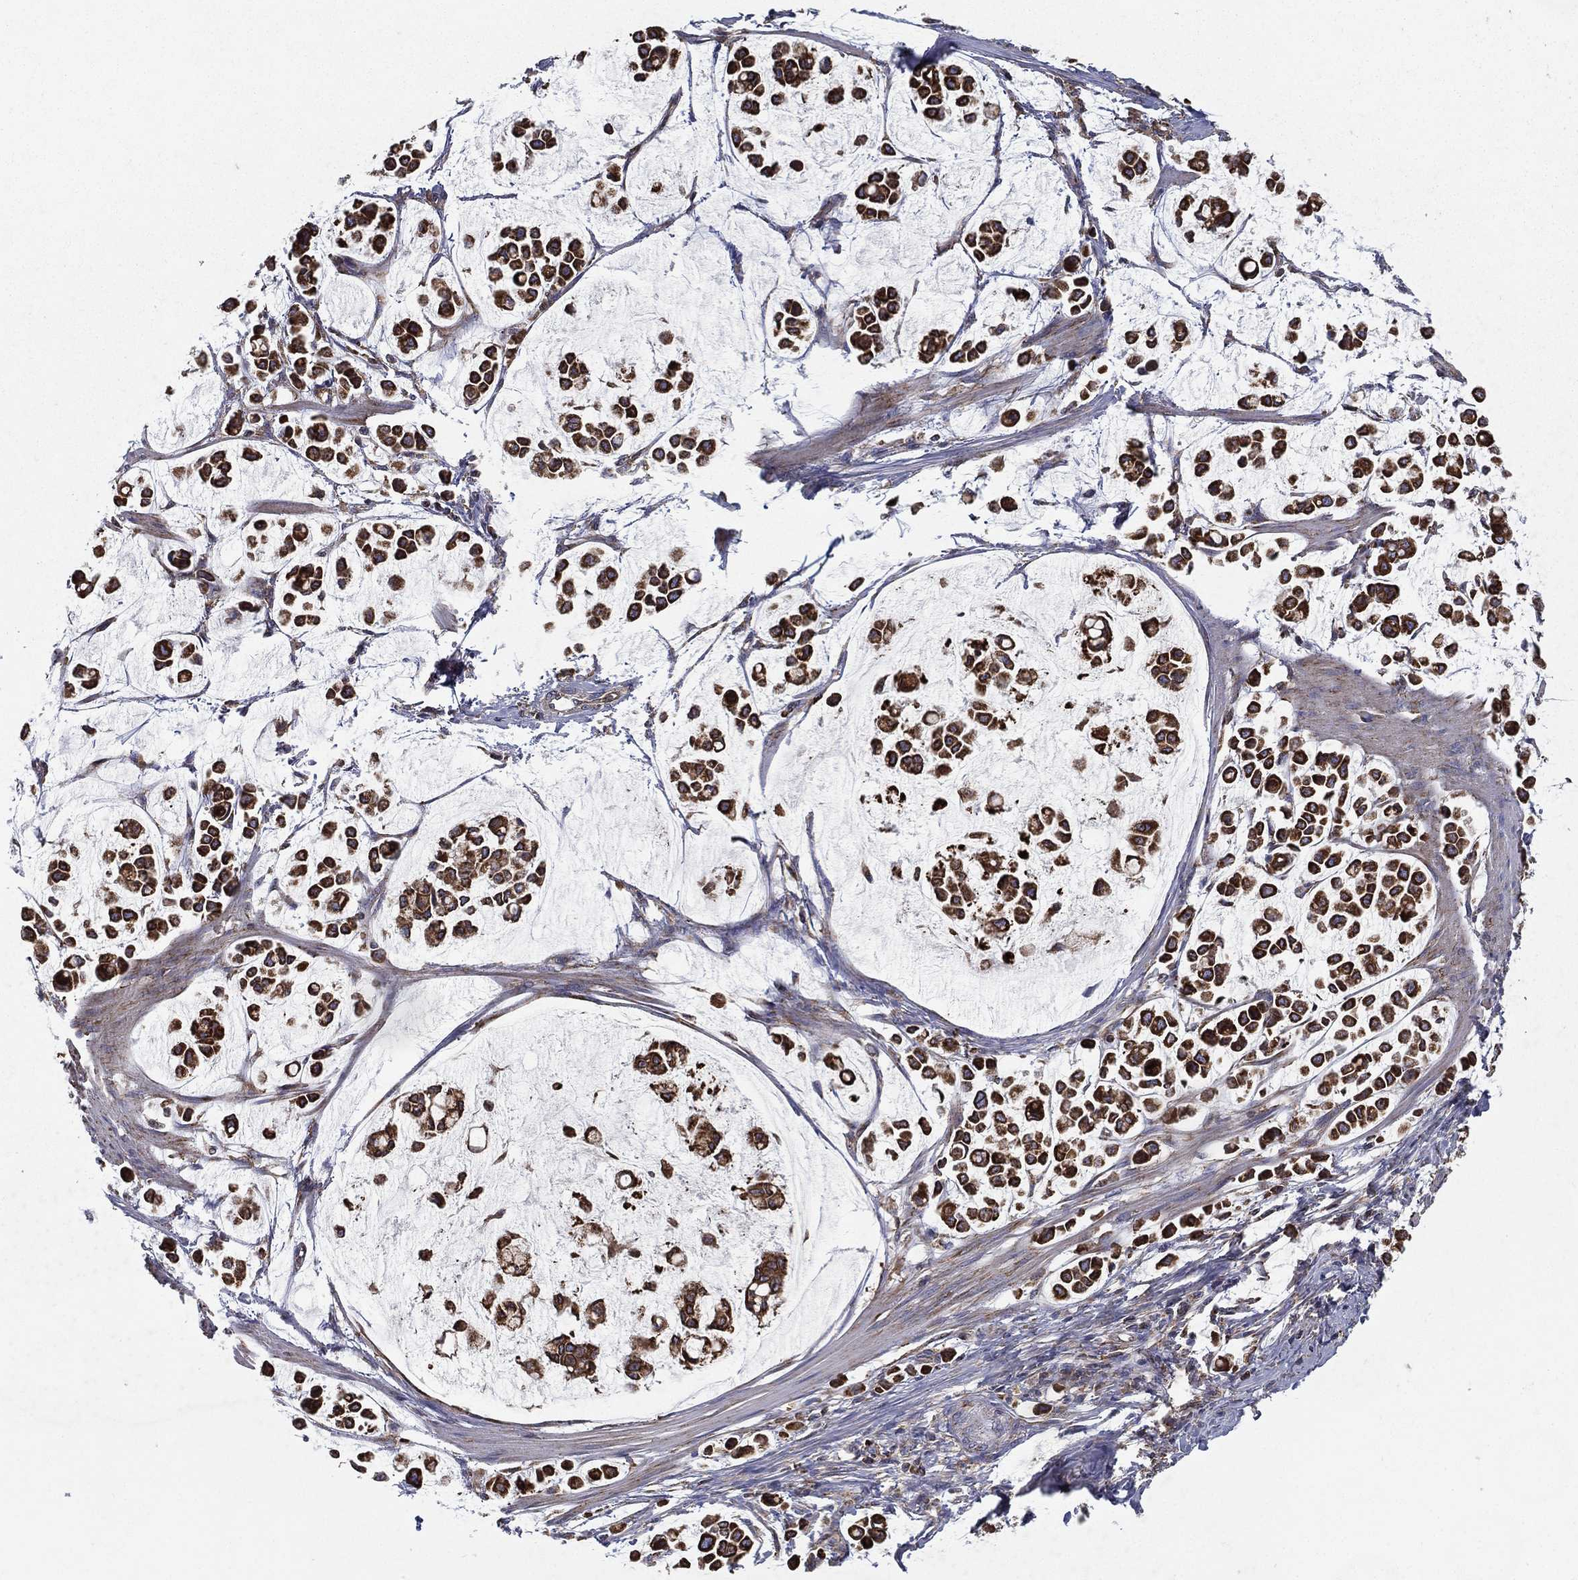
{"staining": {"intensity": "strong", "quantity": ">75%", "location": "cytoplasmic/membranous"}, "tissue": "stomach cancer", "cell_type": "Tumor cells", "image_type": "cancer", "snomed": [{"axis": "morphology", "description": "Adenocarcinoma, NOS"}, {"axis": "topography", "description": "Stomach"}], "caption": "Brown immunohistochemical staining in human adenocarcinoma (stomach) displays strong cytoplasmic/membranous positivity in approximately >75% of tumor cells.", "gene": "MT-CYB", "patient": {"sex": "male", "age": 82}}